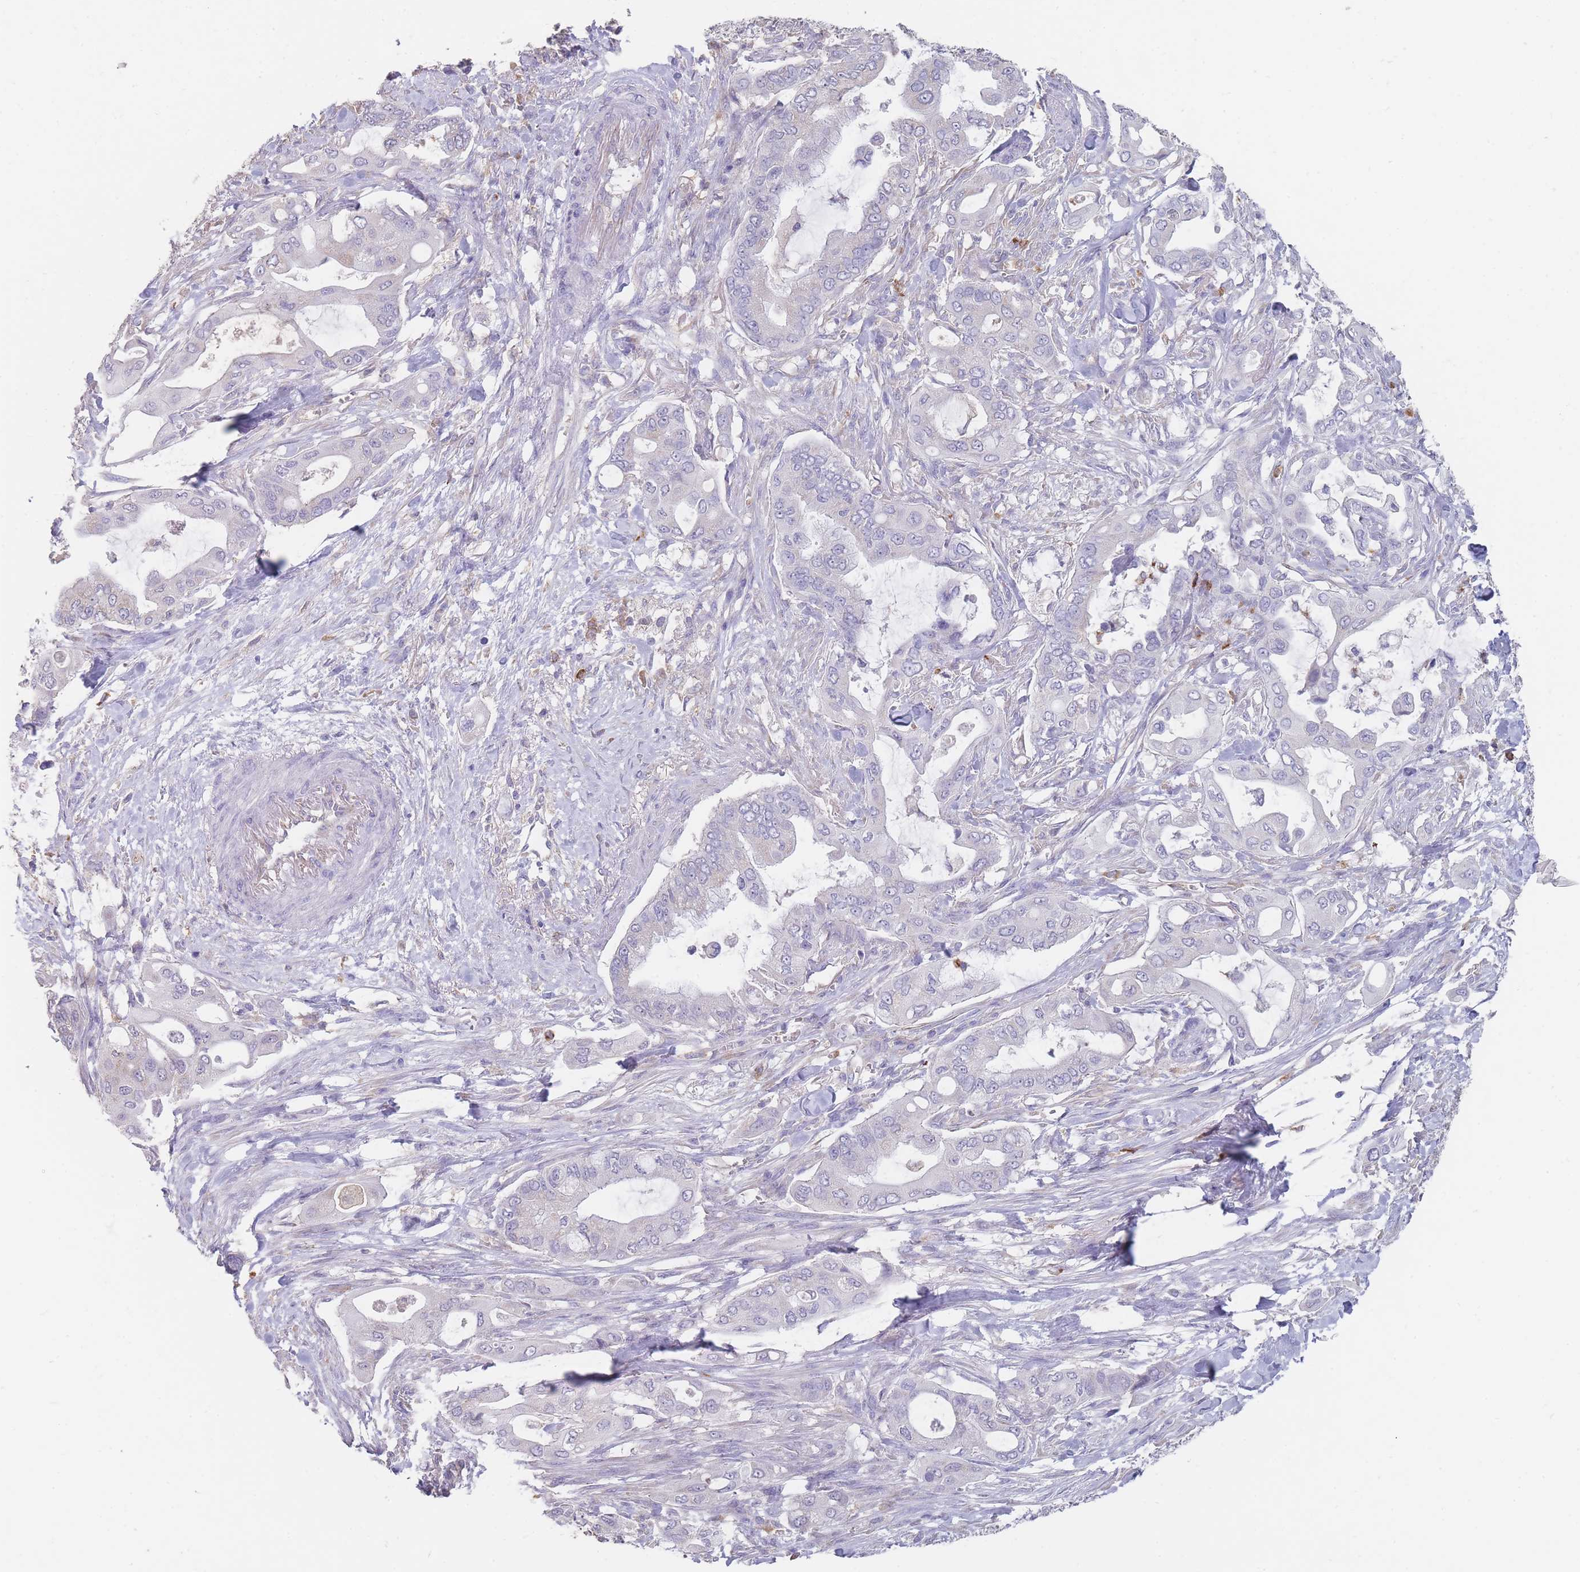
{"staining": {"intensity": "negative", "quantity": "none", "location": "none"}, "tissue": "pancreatic cancer", "cell_type": "Tumor cells", "image_type": "cancer", "snomed": [{"axis": "morphology", "description": "Adenocarcinoma, NOS"}, {"axis": "topography", "description": "Pancreas"}], "caption": "The micrograph shows no significant expression in tumor cells of pancreatic adenocarcinoma.", "gene": "CLEC12A", "patient": {"sex": "male", "age": 57}}